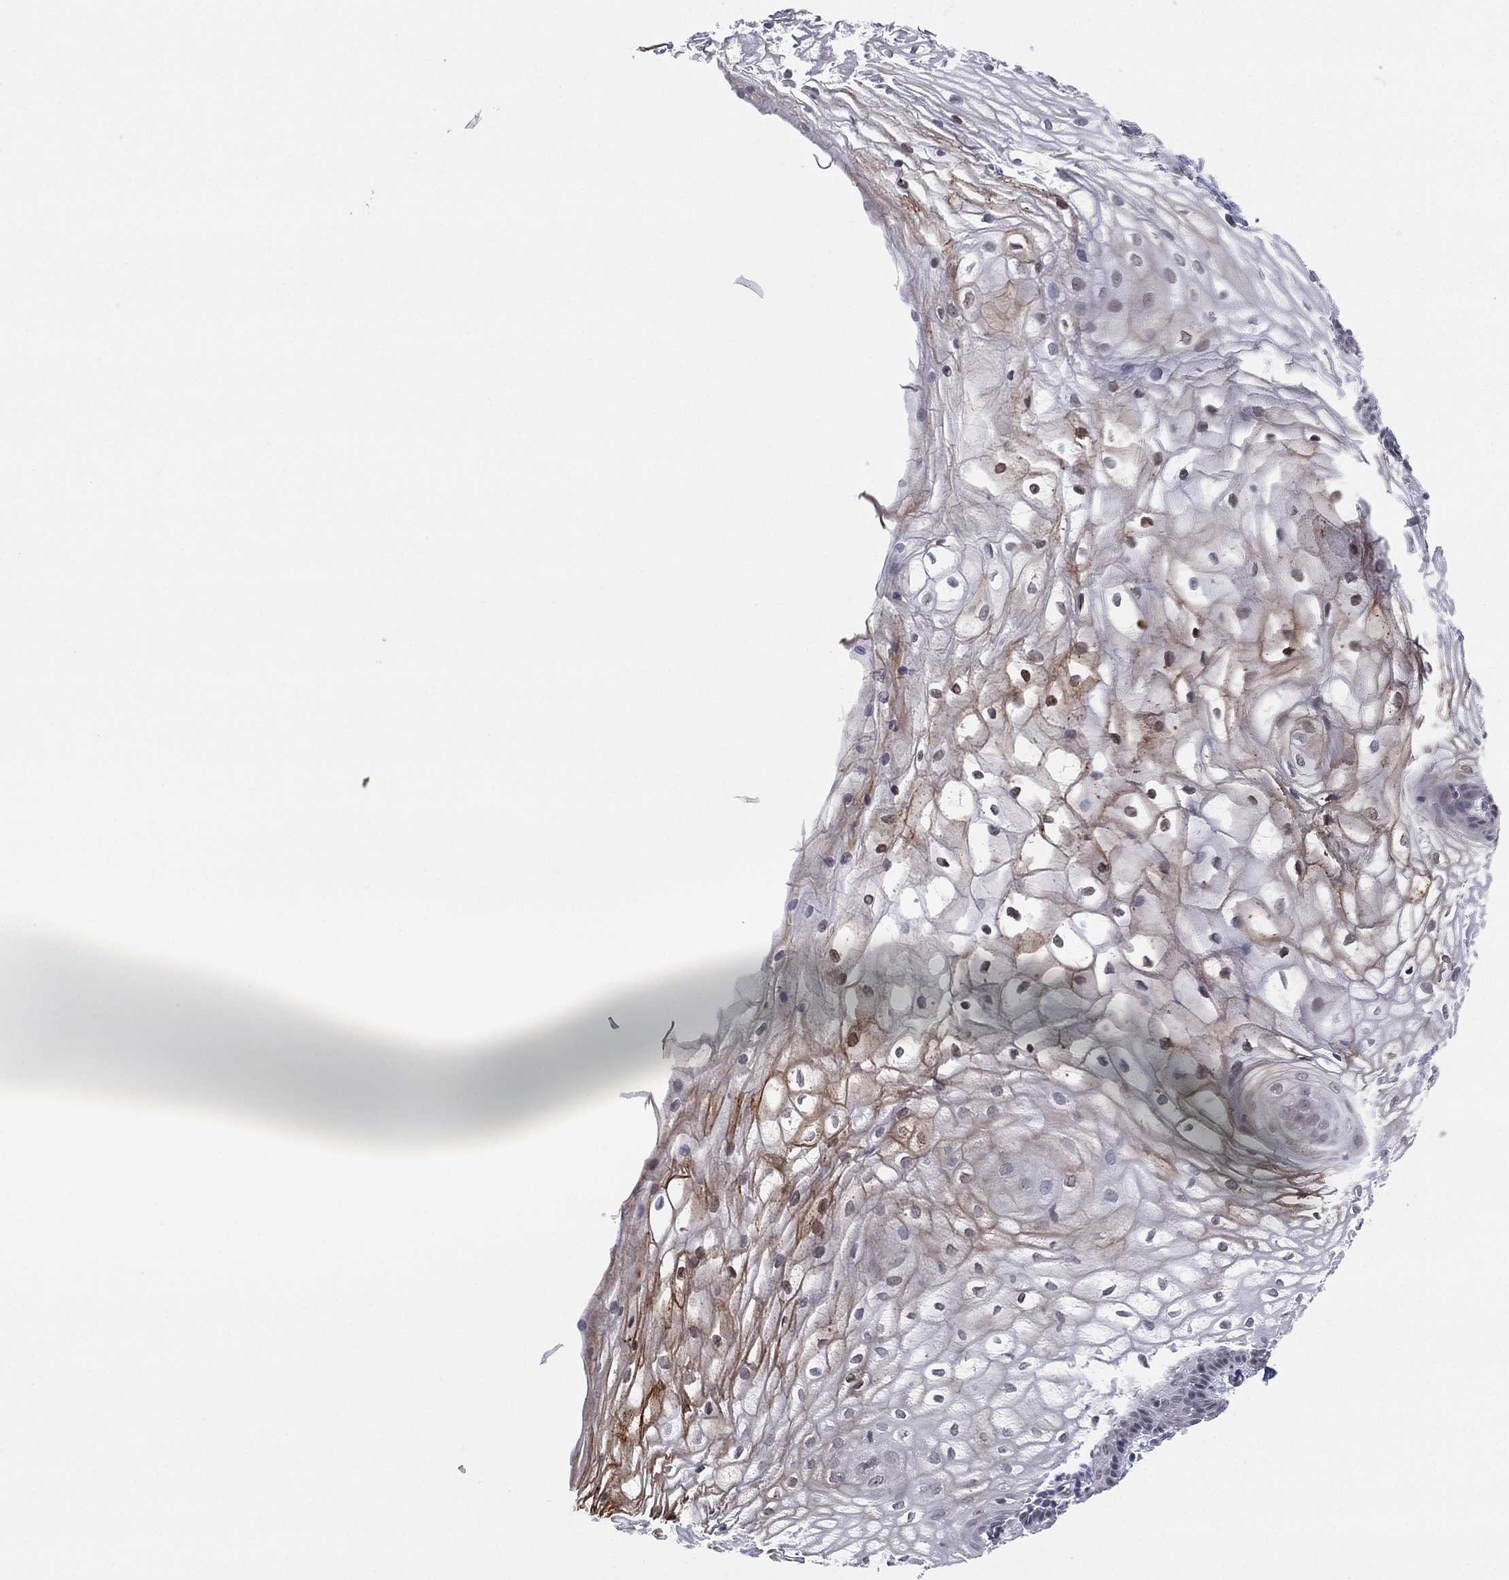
{"staining": {"intensity": "moderate", "quantity": "<25%", "location": "cytoplasmic/membranous"}, "tissue": "vagina", "cell_type": "Squamous epithelial cells", "image_type": "normal", "snomed": [{"axis": "morphology", "description": "Normal tissue, NOS"}, {"axis": "topography", "description": "Vagina"}], "caption": "Unremarkable vagina was stained to show a protein in brown. There is low levels of moderate cytoplasmic/membranous staining in approximately <25% of squamous epithelial cells. (Brightfield microscopy of DAB IHC at high magnification).", "gene": "CD177", "patient": {"sex": "female", "age": 34}}